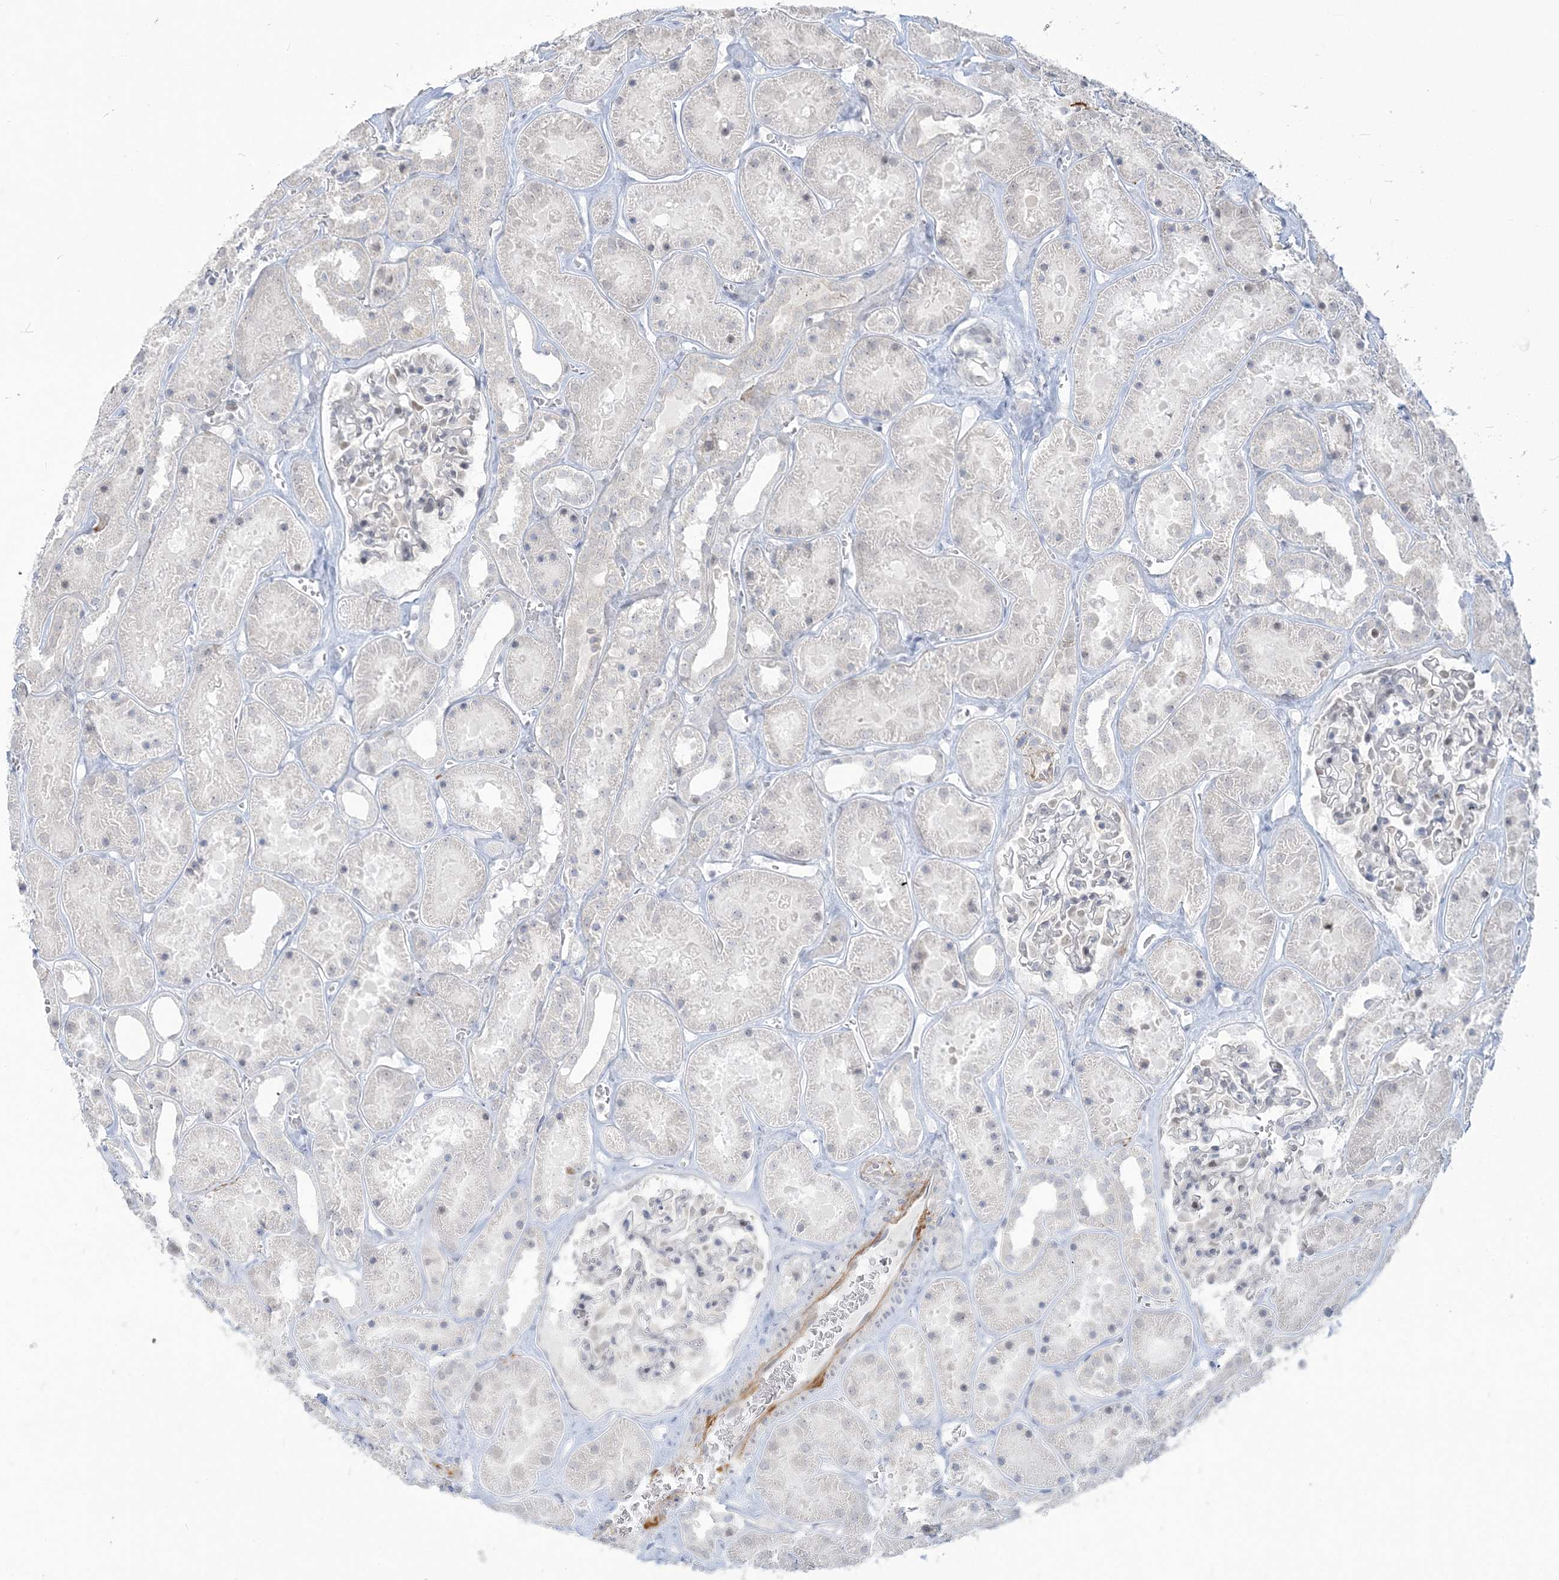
{"staining": {"intensity": "negative", "quantity": "none", "location": "none"}, "tissue": "kidney", "cell_type": "Cells in glomeruli", "image_type": "normal", "snomed": [{"axis": "morphology", "description": "Normal tissue, NOS"}, {"axis": "topography", "description": "Kidney"}], "caption": "IHC of unremarkable human kidney exhibits no staining in cells in glomeruli.", "gene": "SDAD1", "patient": {"sex": "female", "age": 41}}